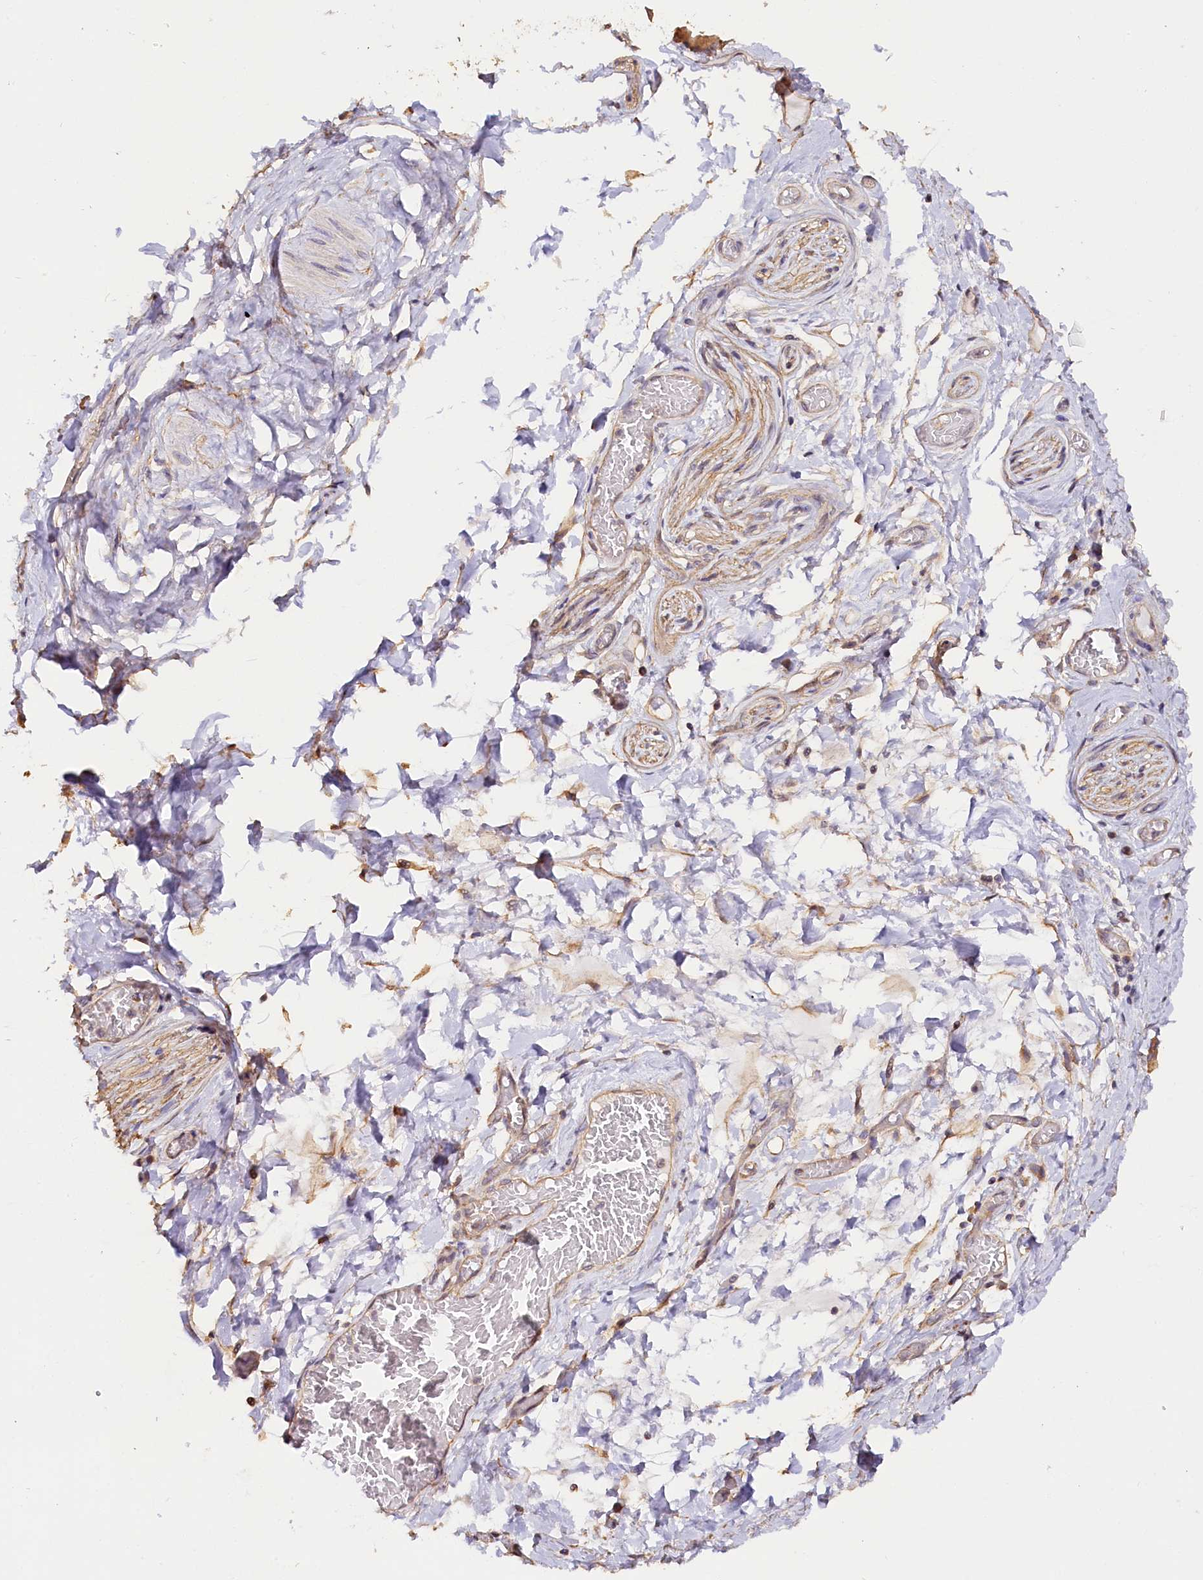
{"staining": {"intensity": "weak", "quantity": ">75%", "location": "cytoplasmic/membranous"}, "tissue": "adipose tissue", "cell_type": "Adipocytes", "image_type": "normal", "snomed": [{"axis": "morphology", "description": "Normal tissue, NOS"}, {"axis": "topography", "description": "Salivary gland"}, {"axis": "topography", "description": "Peripheral nerve tissue"}], "caption": "Immunohistochemistry micrograph of normal human adipose tissue stained for a protein (brown), which displays low levels of weak cytoplasmic/membranous staining in about >75% of adipocytes.", "gene": "KATNB1", "patient": {"sex": "male", "age": 62}}